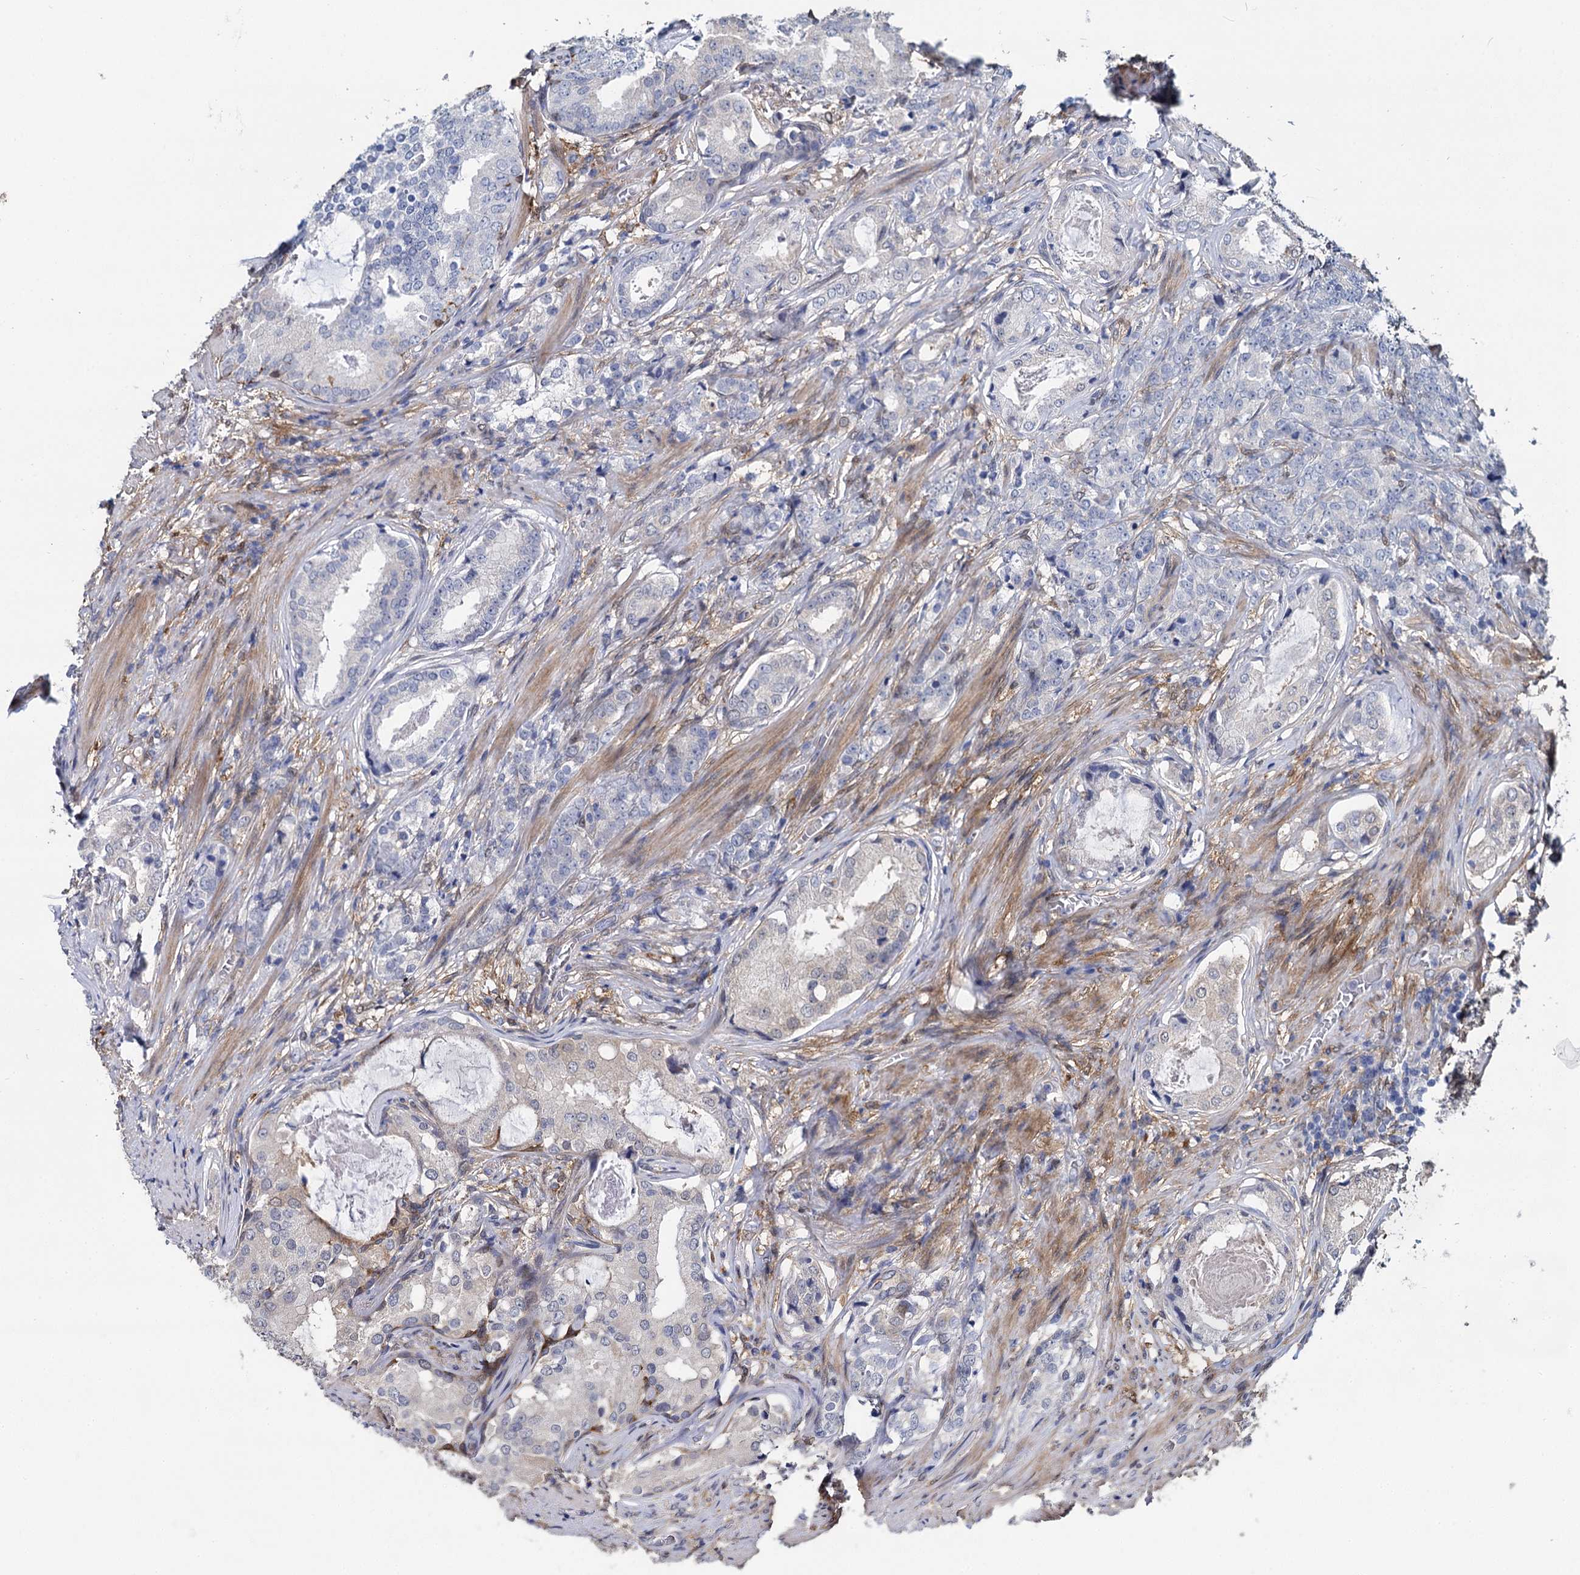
{"staining": {"intensity": "negative", "quantity": "none", "location": "none"}, "tissue": "prostate cancer", "cell_type": "Tumor cells", "image_type": "cancer", "snomed": [{"axis": "morphology", "description": "Adenocarcinoma, Low grade"}, {"axis": "topography", "description": "Prostate"}], "caption": "The micrograph displays no staining of tumor cells in adenocarcinoma (low-grade) (prostate). Brightfield microscopy of immunohistochemistry (IHC) stained with DAB (brown) and hematoxylin (blue), captured at high magnification.", "gene": "GSTM3", "patient": {"sex": "male", "age": 71}}